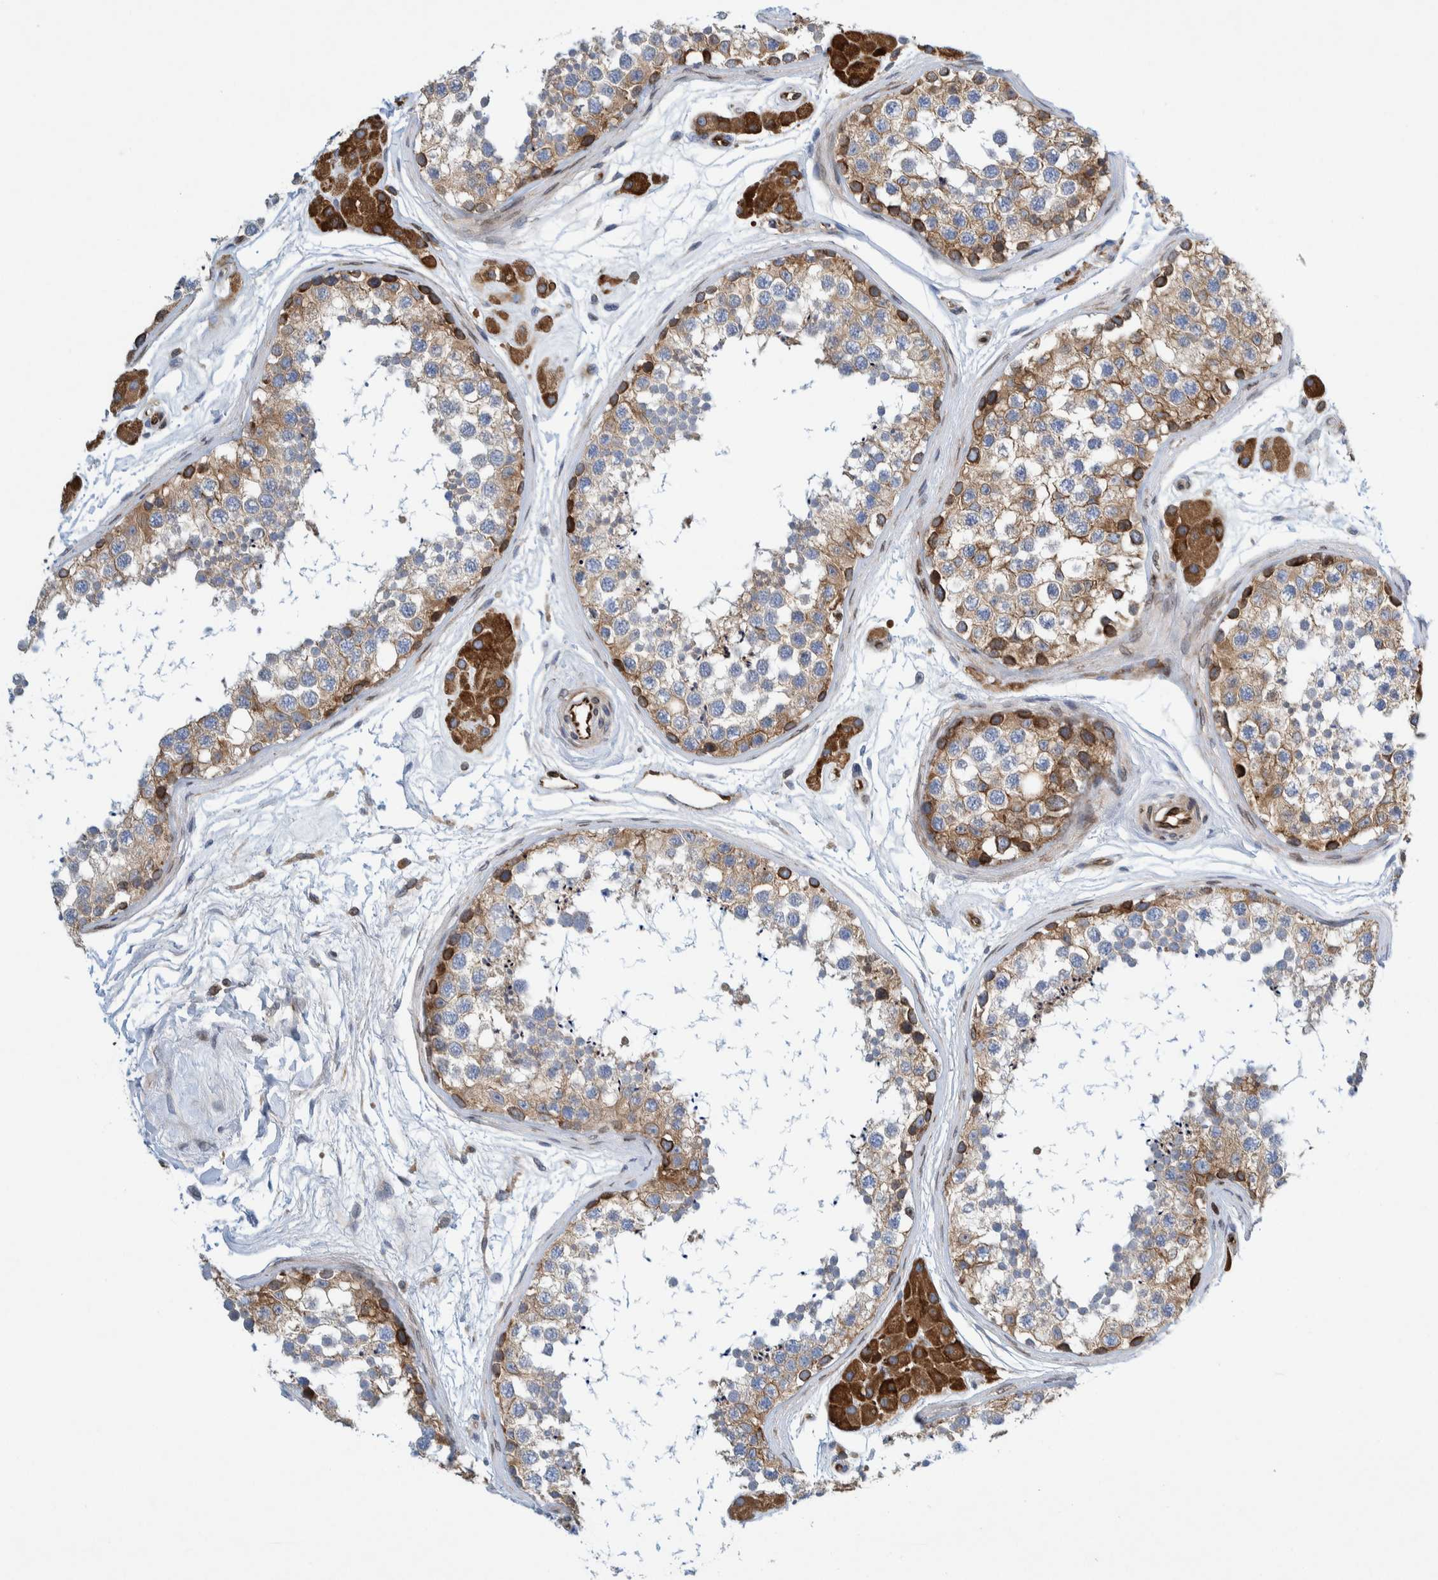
{"staining": {"intensity": "strong", "quantity": "<25%", "location": "cytoplasmic/membranous"}, "tissue": "testis", "cell_type": "Cells in seminiferous ducts", "image_type": "normal", "snomed": [{"axis": "morphology", "description": "Normal tissue, NOS"}, {"axis": "topography", "description": "Testis"}], "caption": "Strong cytoplasmic/membranous positivity is seen in about <25% of cells in seminiferous ducts in unremarkable testis. The protein of interest is stained brown, and the nuclei are stained in blue (DAB (3,3'-diaminobenzidine) IHC with brightfield microscopy, high magnification).", "gene": "THEM6", "patient": {"sex": "male", "age": 56}}